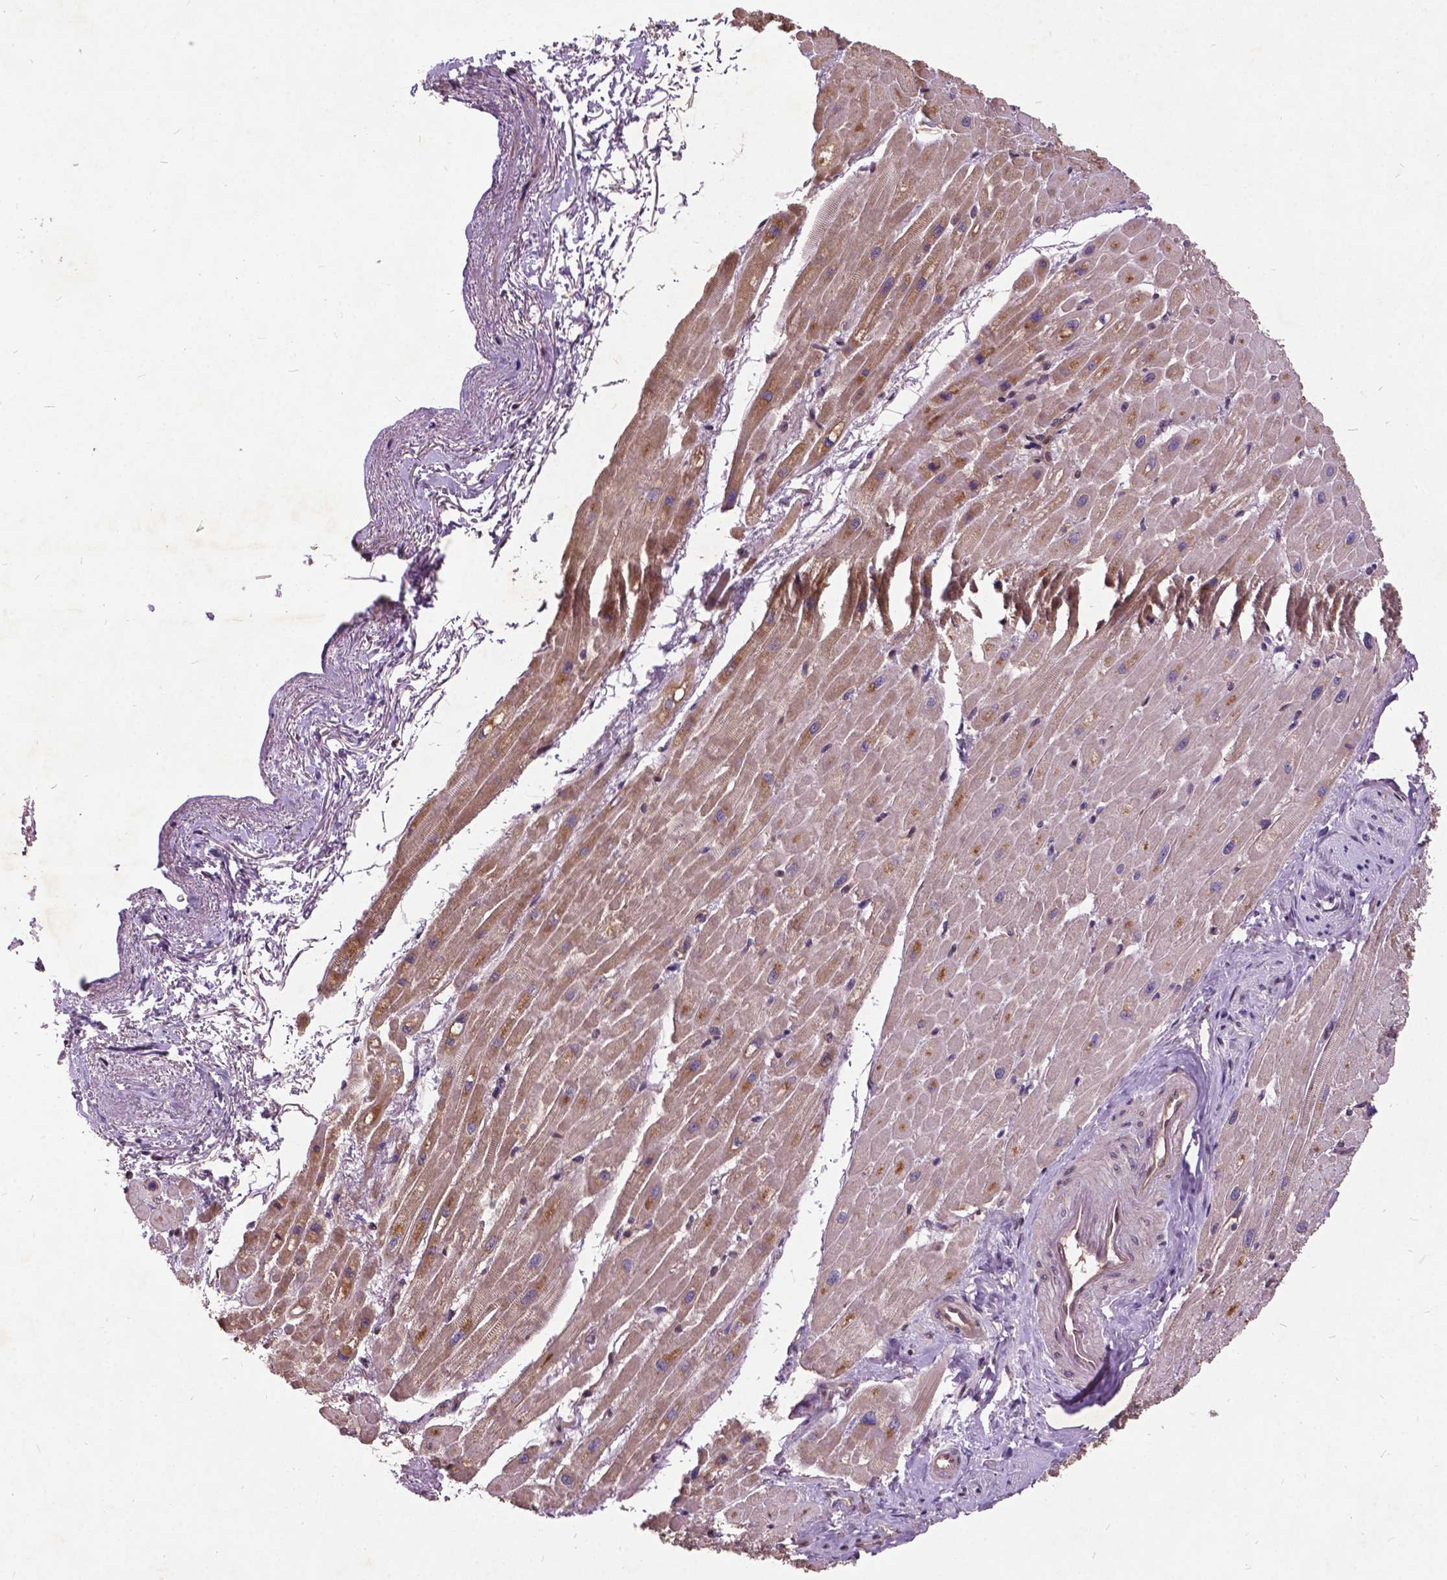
{"staining": {"intensity": "moderate", "quantity": "25%-75%", "location": "cytoplasmic/membranous"}, "tissue": "heart muscle", "cell_type": "Cardiomyocytes", "image_type": "normal", "snomed": [{"axis": "morphology", "description": "Normal tissue, NOS"}, {"axis": "topography", "description": "Heart"}], "caption": "Moderate cytoplasmic/membranous positivity for a protein is appreciated in about 25%-75% of cardiomyocytes of benign heart muscle using immunohistochemistry.", "gene": "AP1S3", "patient": {"sex": "male", "age": 62}}